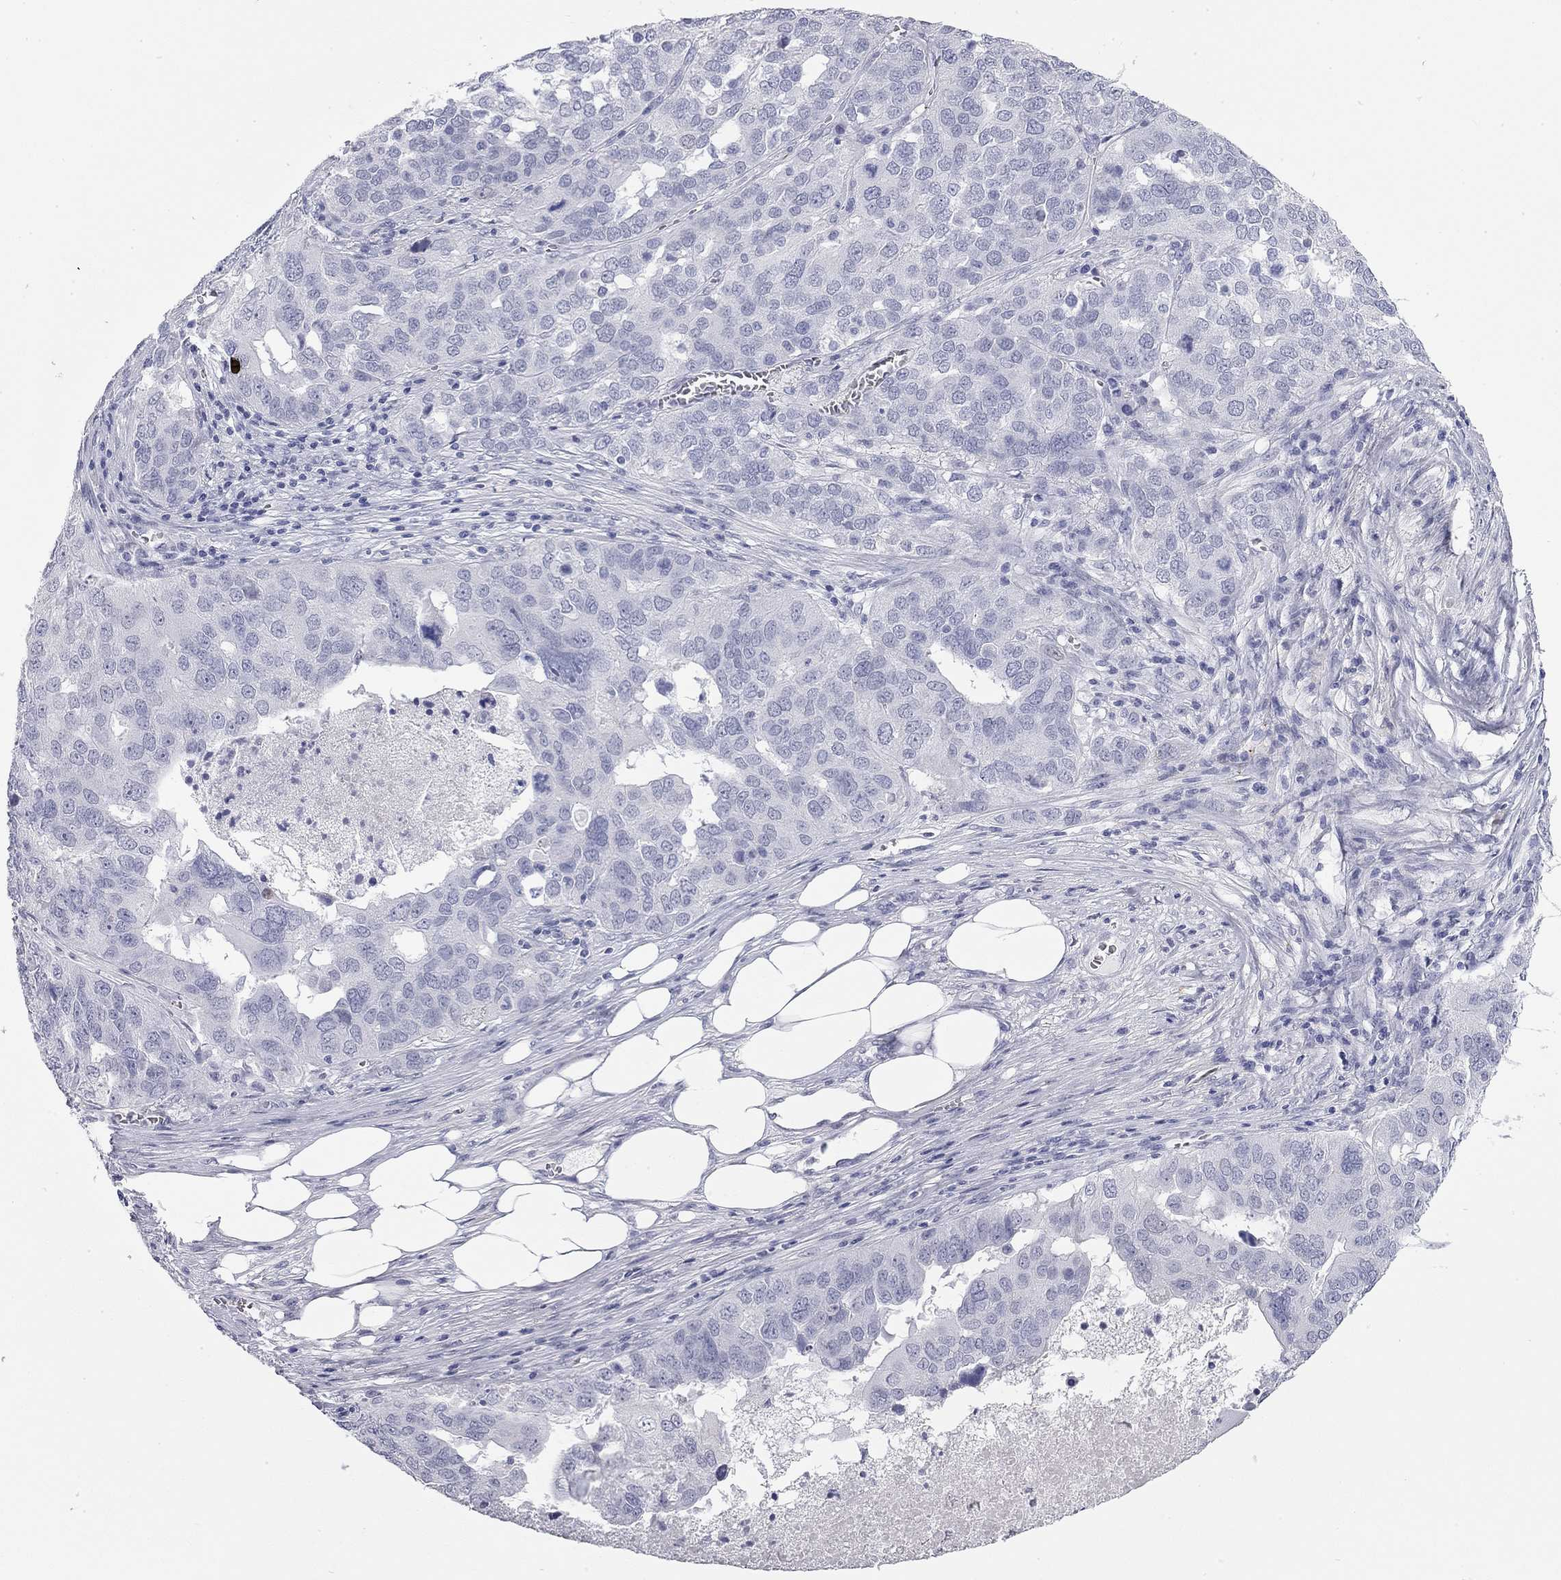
{"staining": {"intensity": "negative", "quantity": "none", "location": "none"}, "tissue": "ovarian cancer", "cell_type": "Tumor cells", "image_type": "cancer", "snomed": [{"axis": "morphology", "description": "Carcinoma, endometroid"}, {"axis": "topography", "description": "Soft tissue"}, {"axis": "topography", "description": "Ovary"}], "caption": "Immunohistochemical staining of ovarian endometroid carcinoma demonstrates no significant positivity in tumor cells.", "gene": "AK8", "patient": {"sex": "female", "age": 52}}